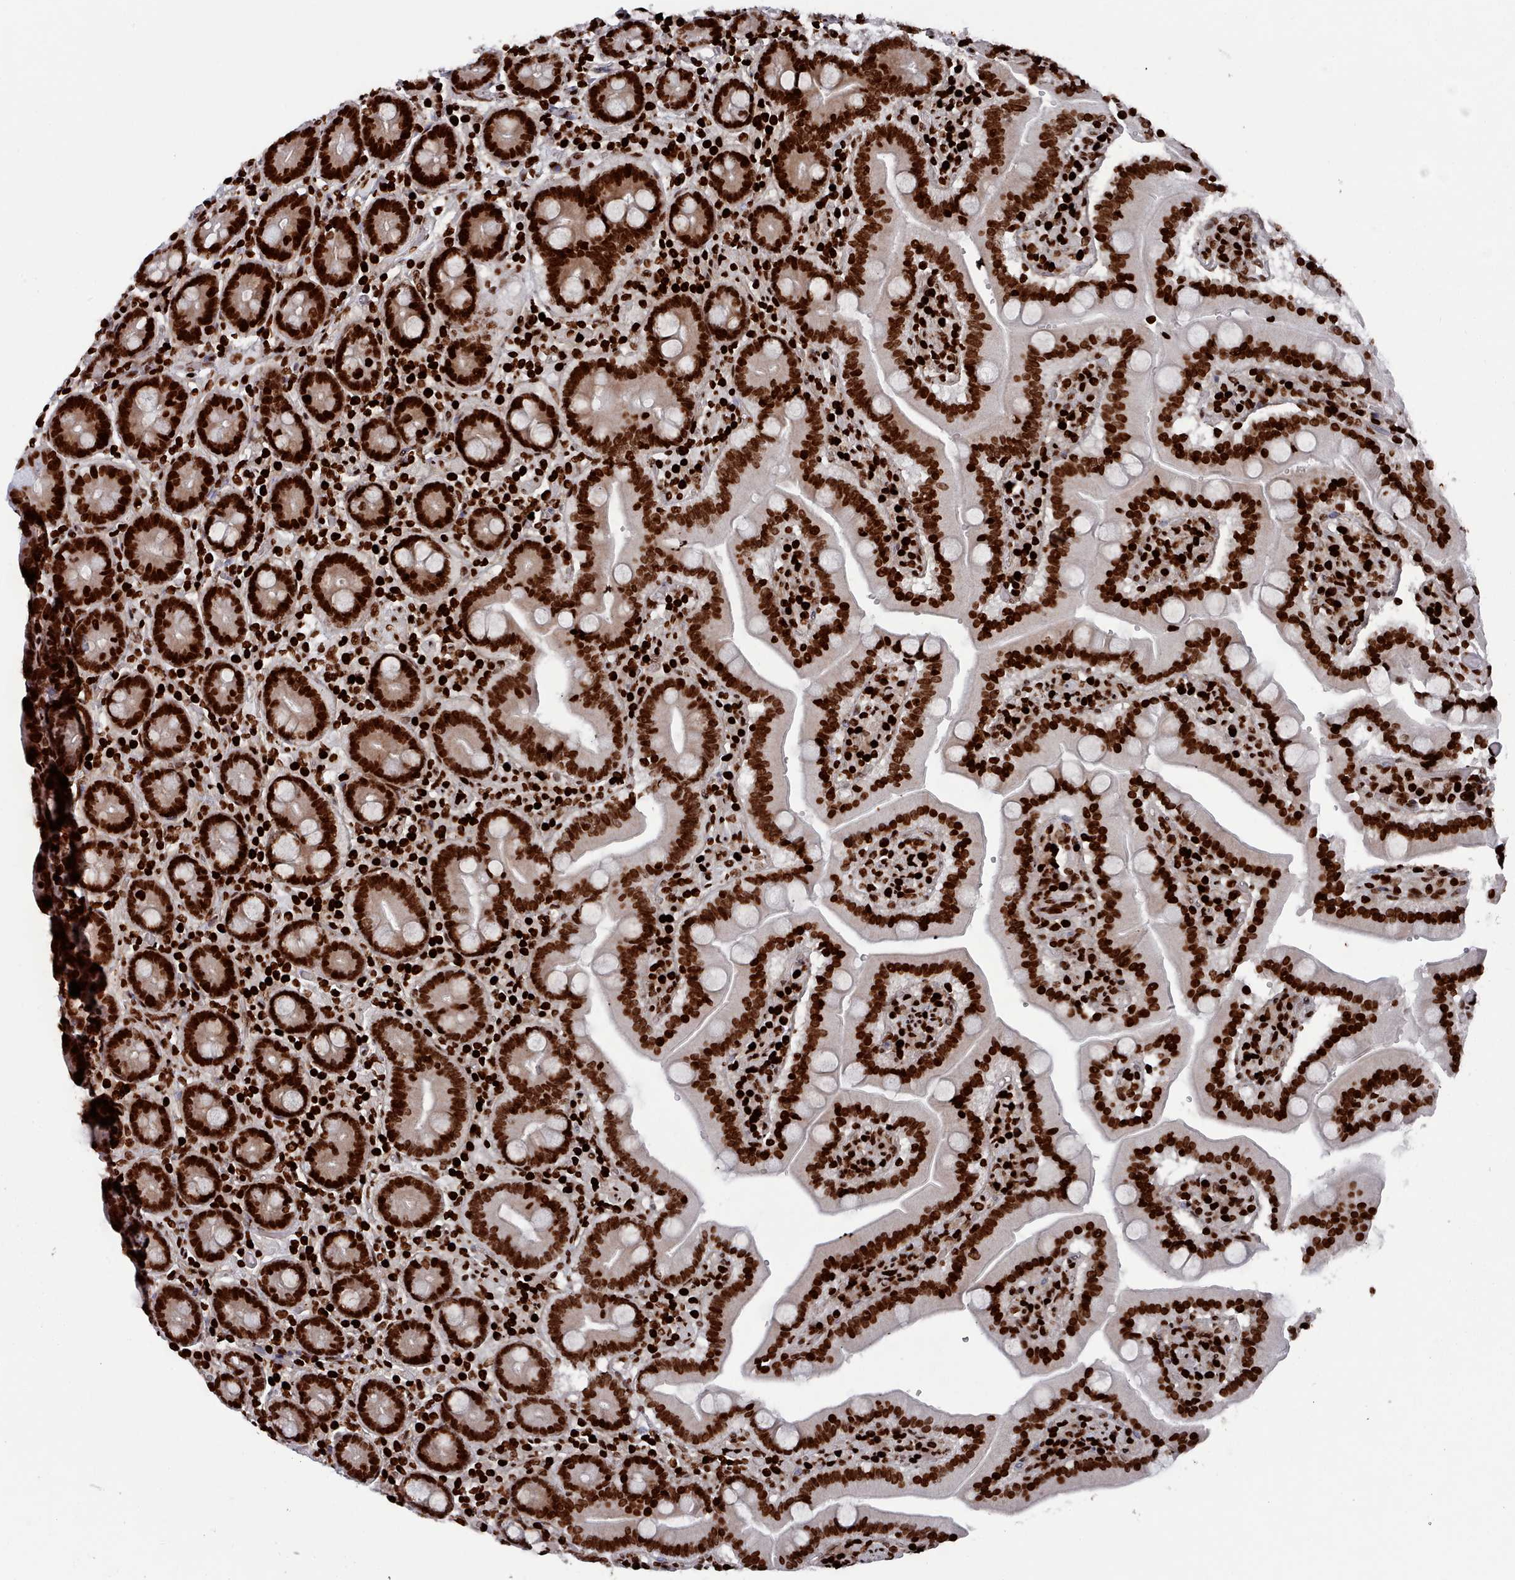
{"staining": {"intensity": "strong", "quantity": ">75%", "location": "nuclear"}, "tissue": "duodenum", "cell_type": "Glandular cells", "image_type": "normal", "snomed": [{"axis": "morphology", "description": "Normal tissue, NOS"}, {"axis": "topography", "description": "Duodenum"}], "caption": "Strong nuclear expression is seen in approximately >75% of glandular cells in benign duodenum.", "gene": "PCDHB11", "patient": {"sex": "female", "age": 62}}